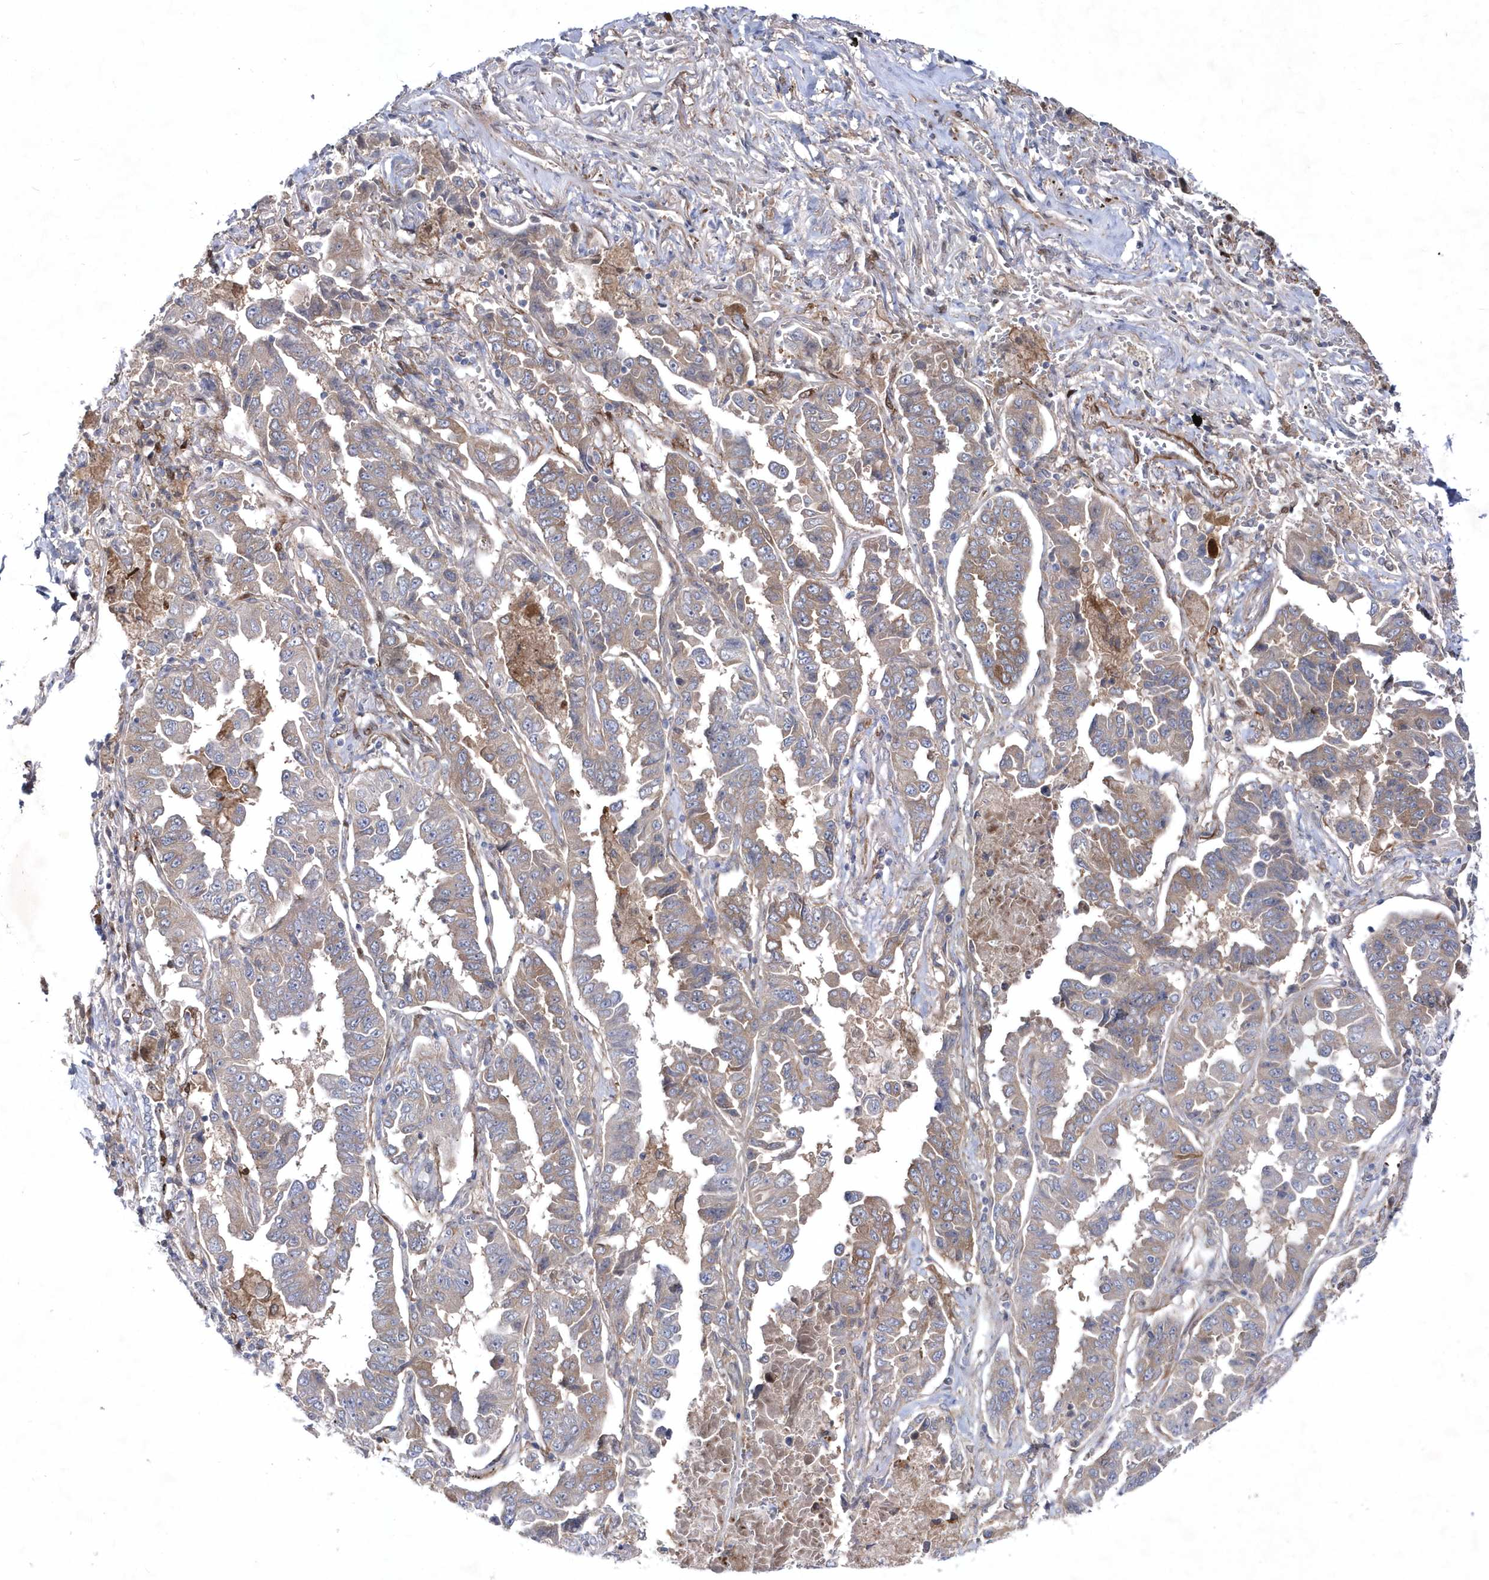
{"staining": {"intensity": "weak", "quantity": "25%-75%", "location": "cytoplasmic/membranous"}, "tissue": "lung cancer", "cell_type": "Tumor cells", "image_type": "cancer", "snomed": [{"axis": "morphology", "description": "Adenocarcinoma, NOS"}, {"axis": "topography", "description": "Lung"}], "caption": "The image demonstrates immunohistochemical staining of adenocarcinoma (lung). There is weak cytoplasmic/membranous expression is appreciated in about 25%-75% of tumor cells.", "gene": "DSPP", "patient": {"sex": "female", "age": 51}}